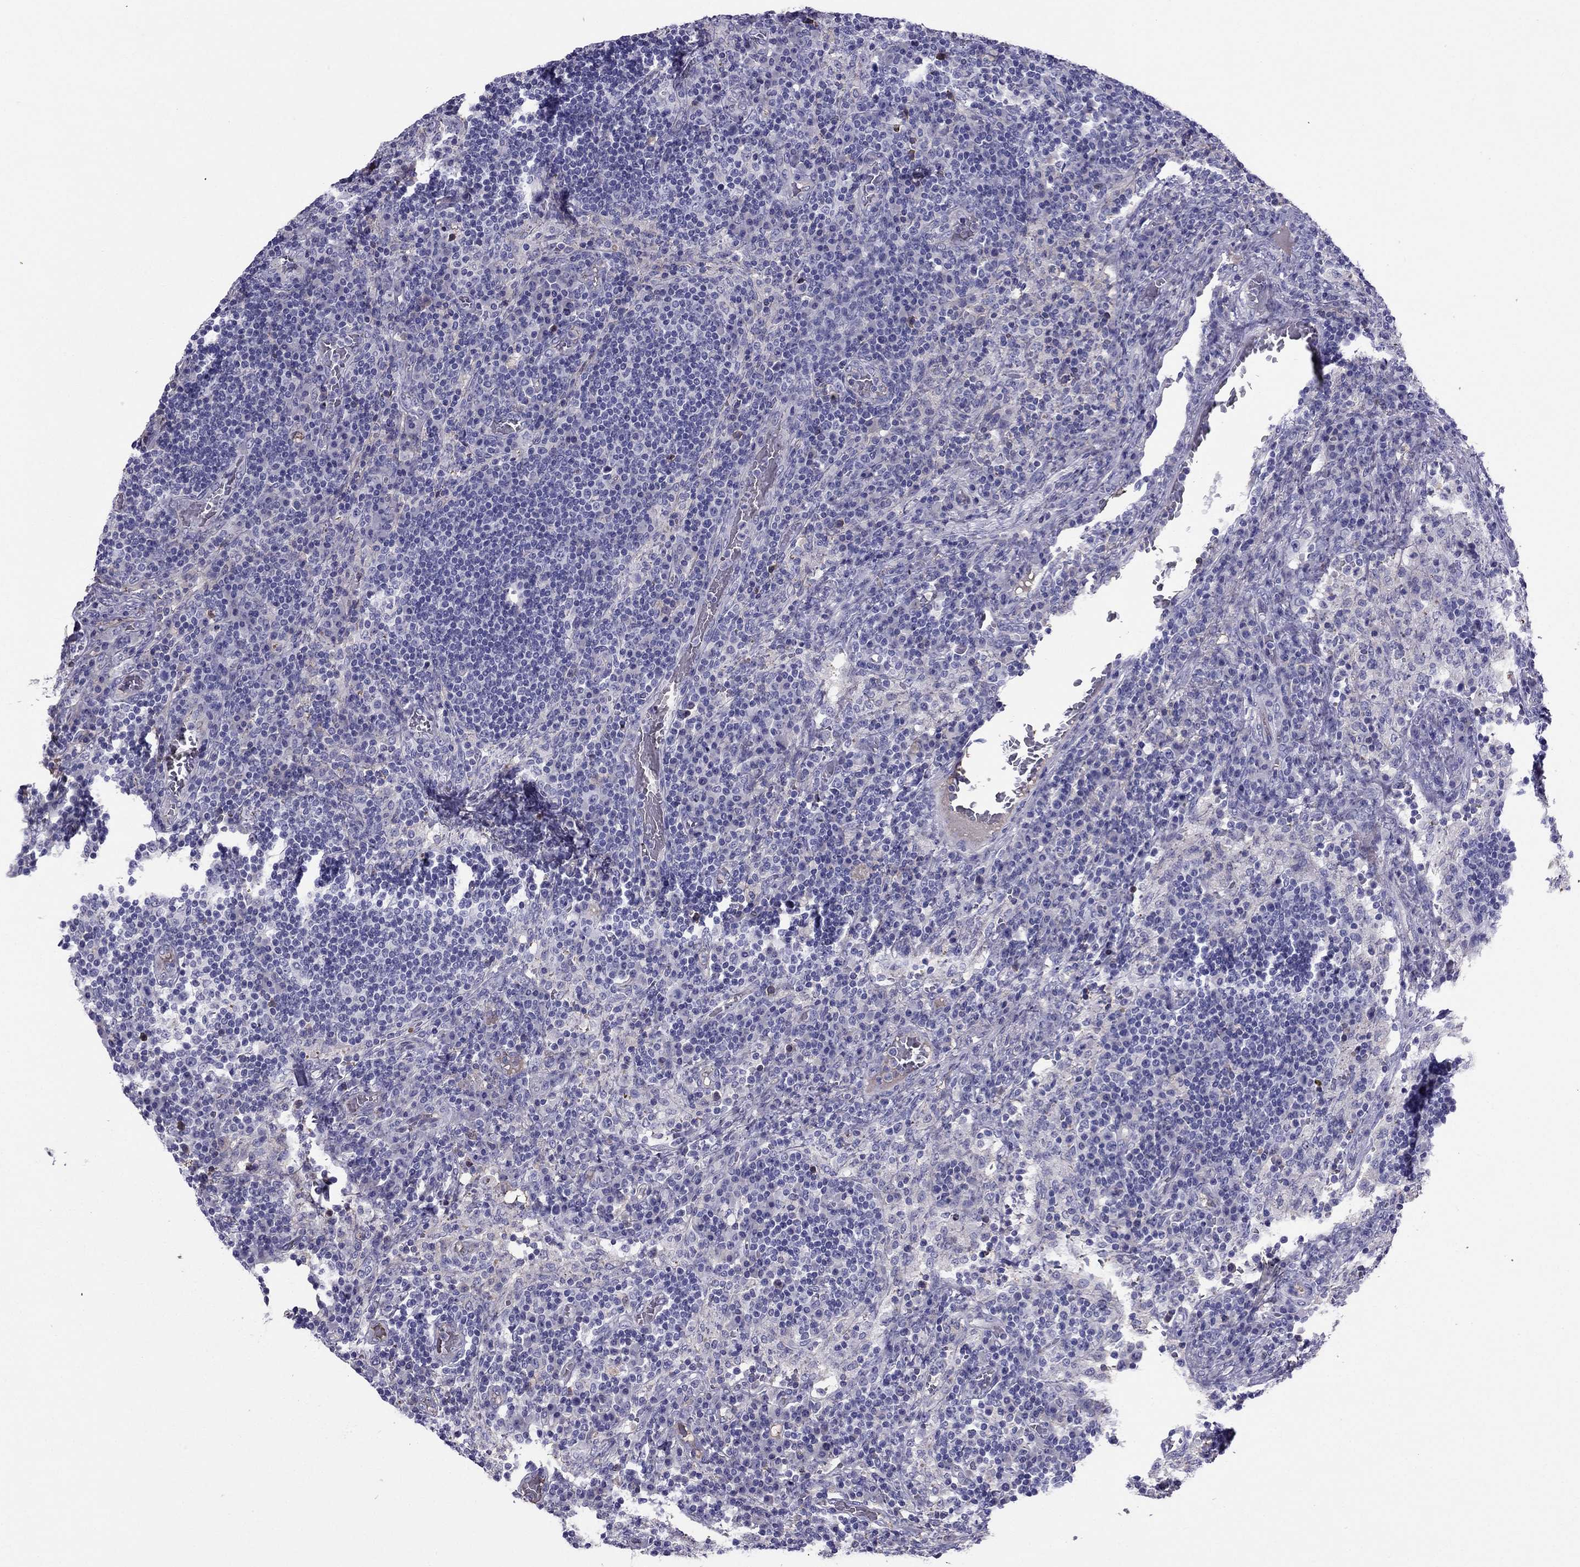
{"staining": {"intensity": "negative", "quantity": "none", "location": "none"}, "tissue": "lymph node", "cell_type": "Germinal center cells", "image_type": "normal", "snomed": [{"axis": "morphology", "description": "Normal tissue, NOS"}, {"axis": "topography", "description": "Lymph node"}], "caption": "Germinal center cells show no significant protein expression in normal lymph node. Nuclei are stained in blue.", "gene": "TBC1D21", "patient": {"sex": "male", "age": 63}}